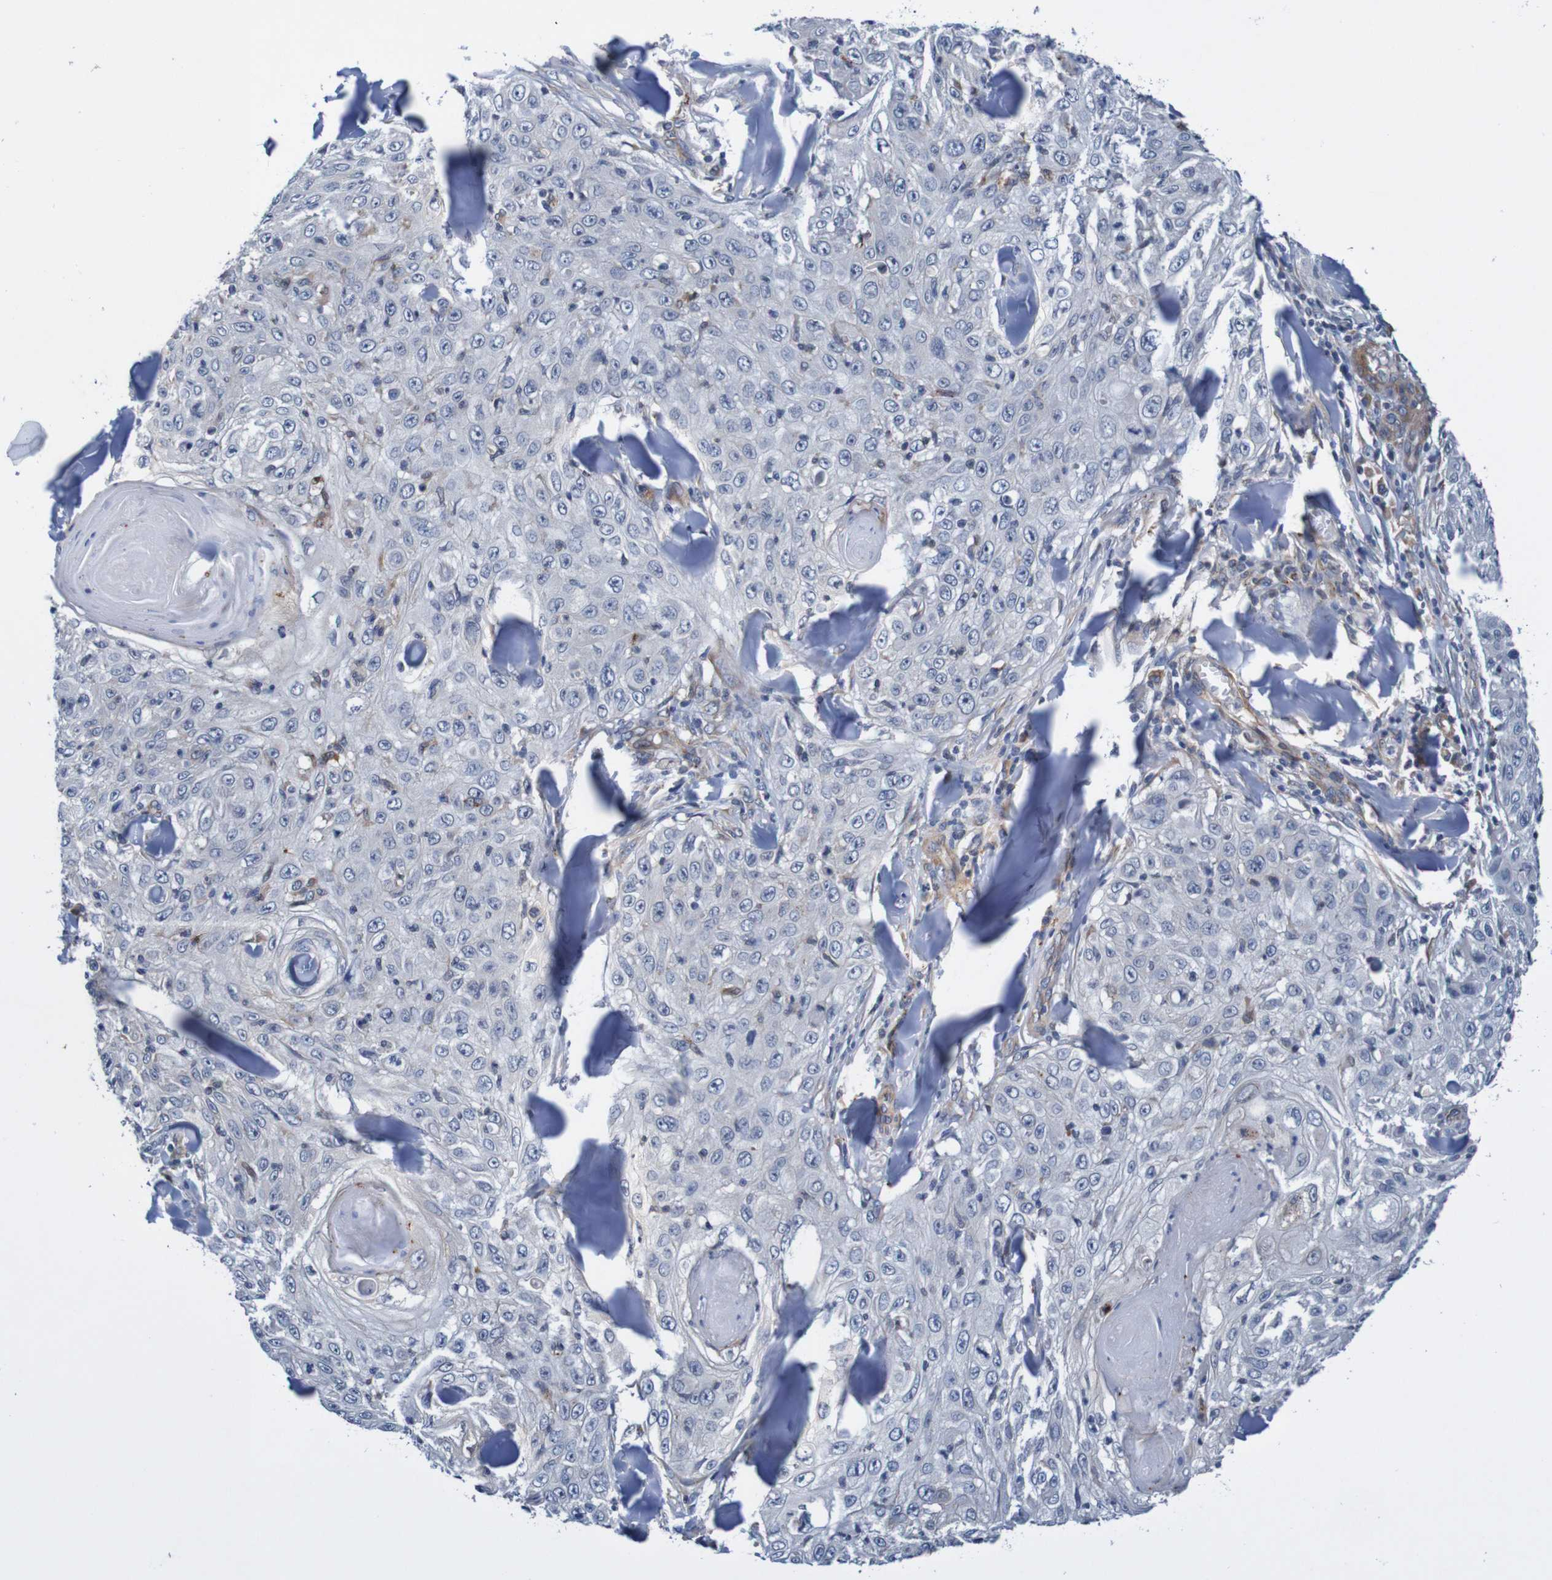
{"staining": {"intensity": "negative", "quantity": "none", "location": "none"}, "tissue": "skin cancer", "cell_type": "Tumor cells", "image_type": "cancer", "snomed": [{"axis": "morphology", "description": "Squamous cell carcinoma, NOS"}, {"axis": "topography", "description": "Skin"}], "caption": "A micrograph of human squamous cell carcinoma (skin) is negative for staining in tumor cells.", "gene": "CPED1", "patient": {"sex": "male", "age": 86}}